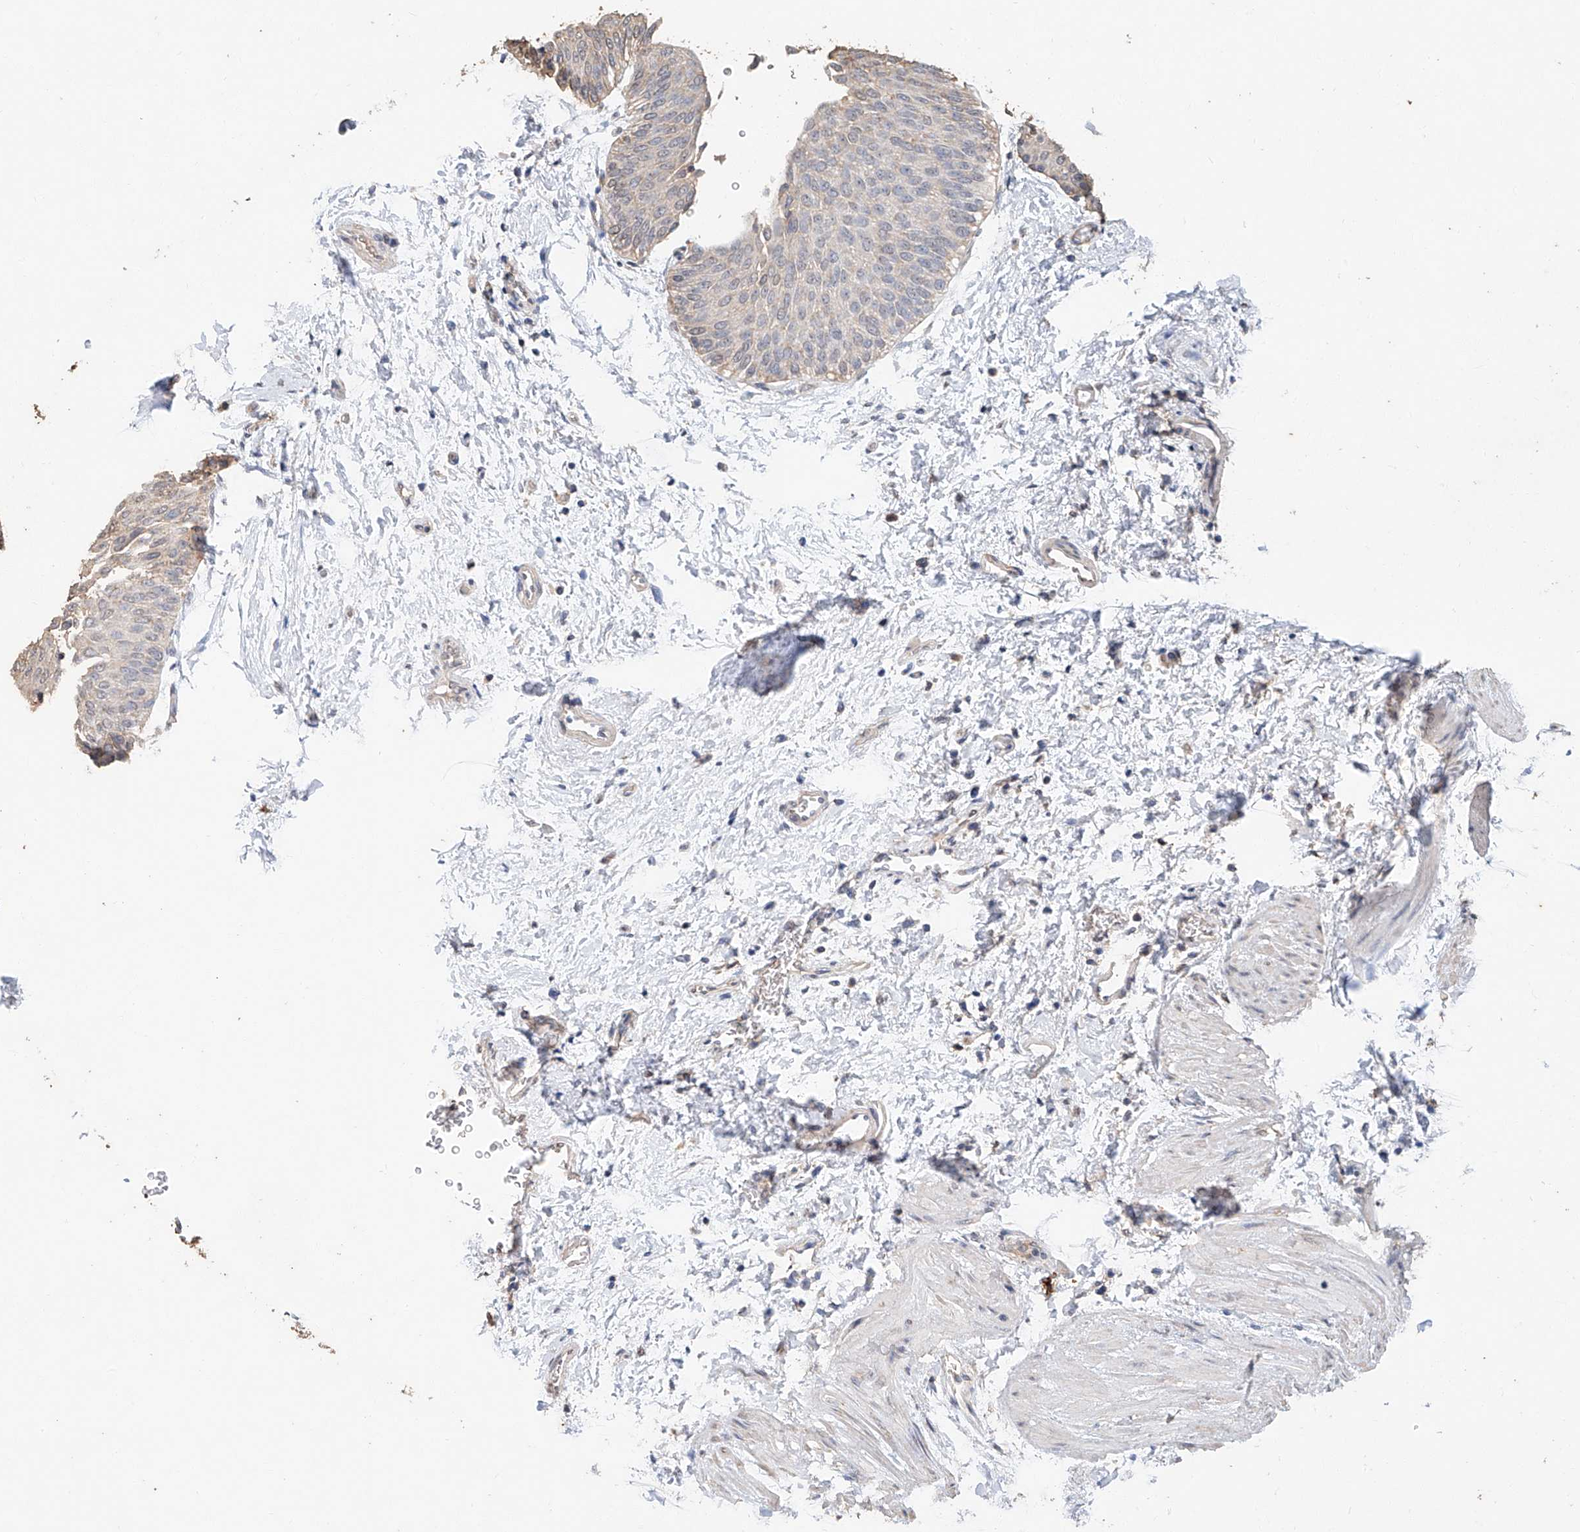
{"staining": {"intensity": "negative", "quantity": "none", "location": "none"}, "tissue": "urothelial cancer", "cell_type": "Tumor cells", "image_type": "cancer", "snomed": [{"axis": "morphology", "description": "Urothelial carcinoma, Low grade"}, {"axis": "topography", "description": "Urinary bladder"}], "caption": "Immunohistochemistry photomicrograph of human urothelial cancer stained for a protein (brown), which reveals no expression in tumor cells.", "gene": "CERS4", "patient": {"sex": "female", "age": 60}}